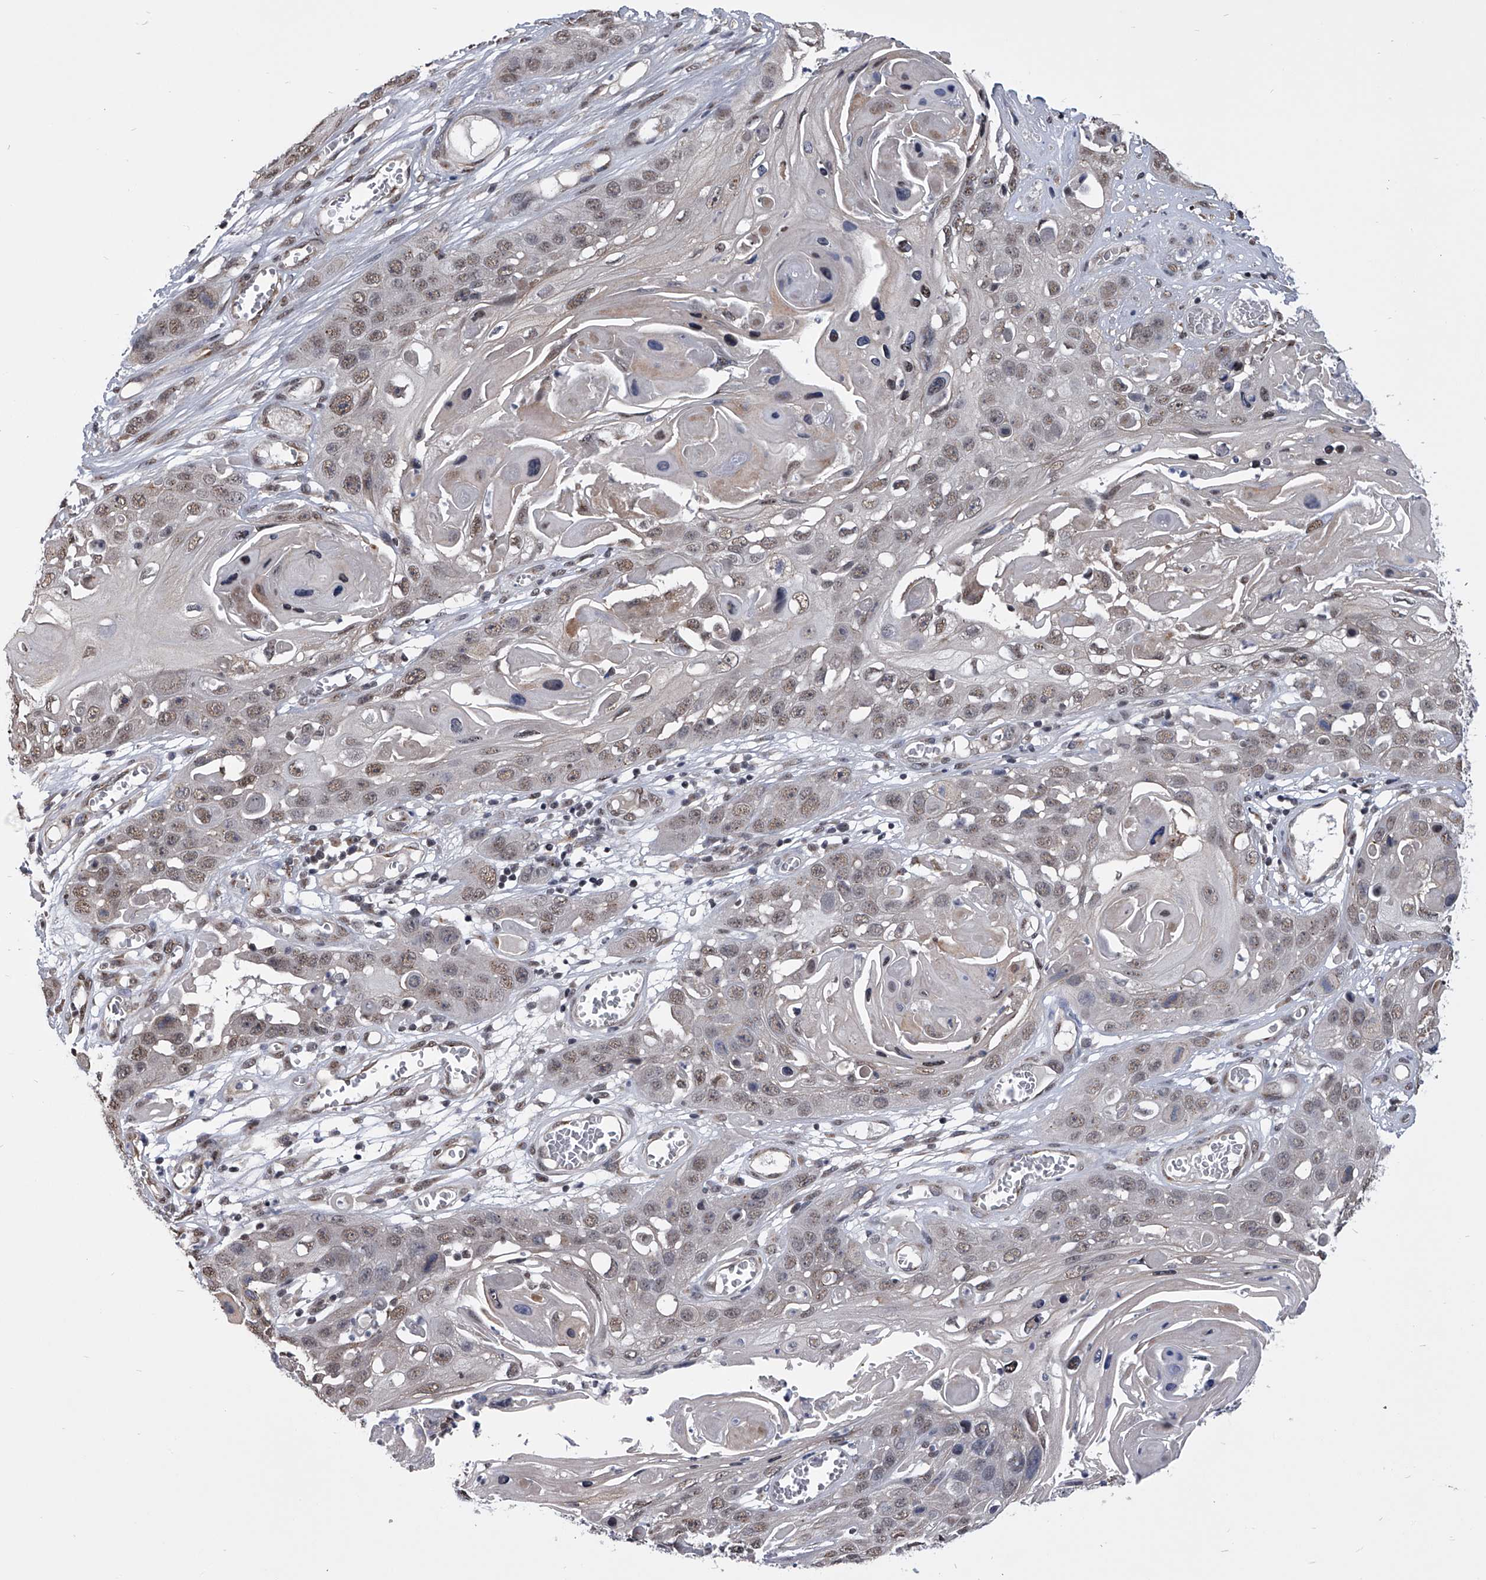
{"staining": {"intensity": "weak", "quantity": "25%-75%", "location": "nuclear"}, "tissue": "skin cancer", "cell_type": "Tumor cells", "image_type": "cancer", "snomed": [{"axis": "morphology", "description": "Squamous cell carcinoma, NOS"}, {"axis": "topography", "description": "Skin"}], "caption": "Weak nuclear expression for a protein is seen in approximately 25%-75% of tumor cells of skin cancer (squamous cell carcinoma) using immunohistochemistry.", "gene": "ZNF76", "patient": {"sex": "male", "age": 55}}